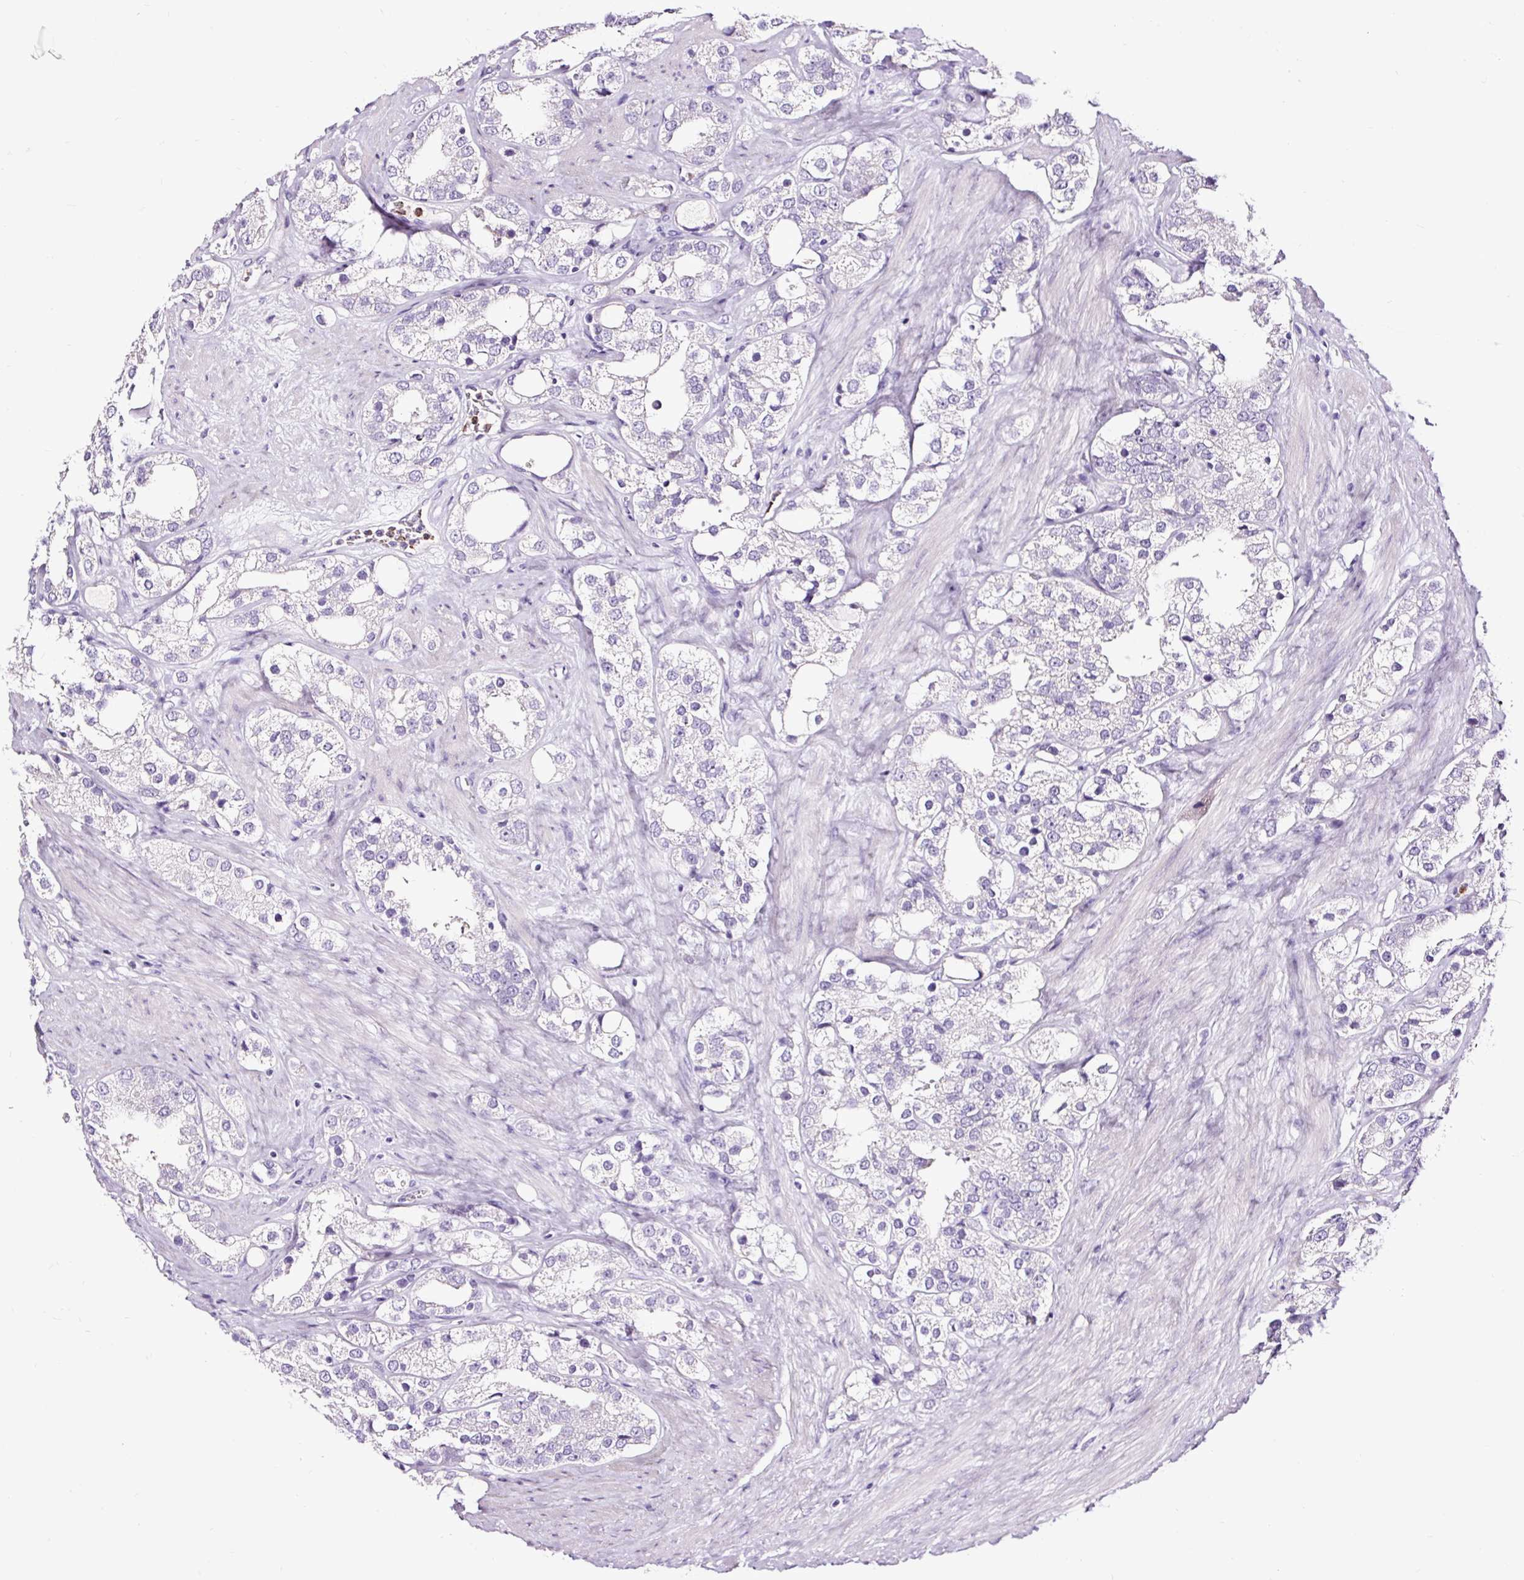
{"staining": {"intensity": "negative", "quantity": "none", "location": "none"}, "tissue": "prostate cancer", "cell_type": "Tumor cells", "image_type": "cancer", "snomed": [{"axis": "morphology", "description": "Adenocarcinoma, NOS"}, {"axis": "topography", "description": "Prostate"}], "caption": "An image of prostate cancer (adenocarcinoma) stained for a protein exhibits no brown staining in tumor cells.", "gene": "SLC7A8", "patient": {"sex": "male", "age": 79}}